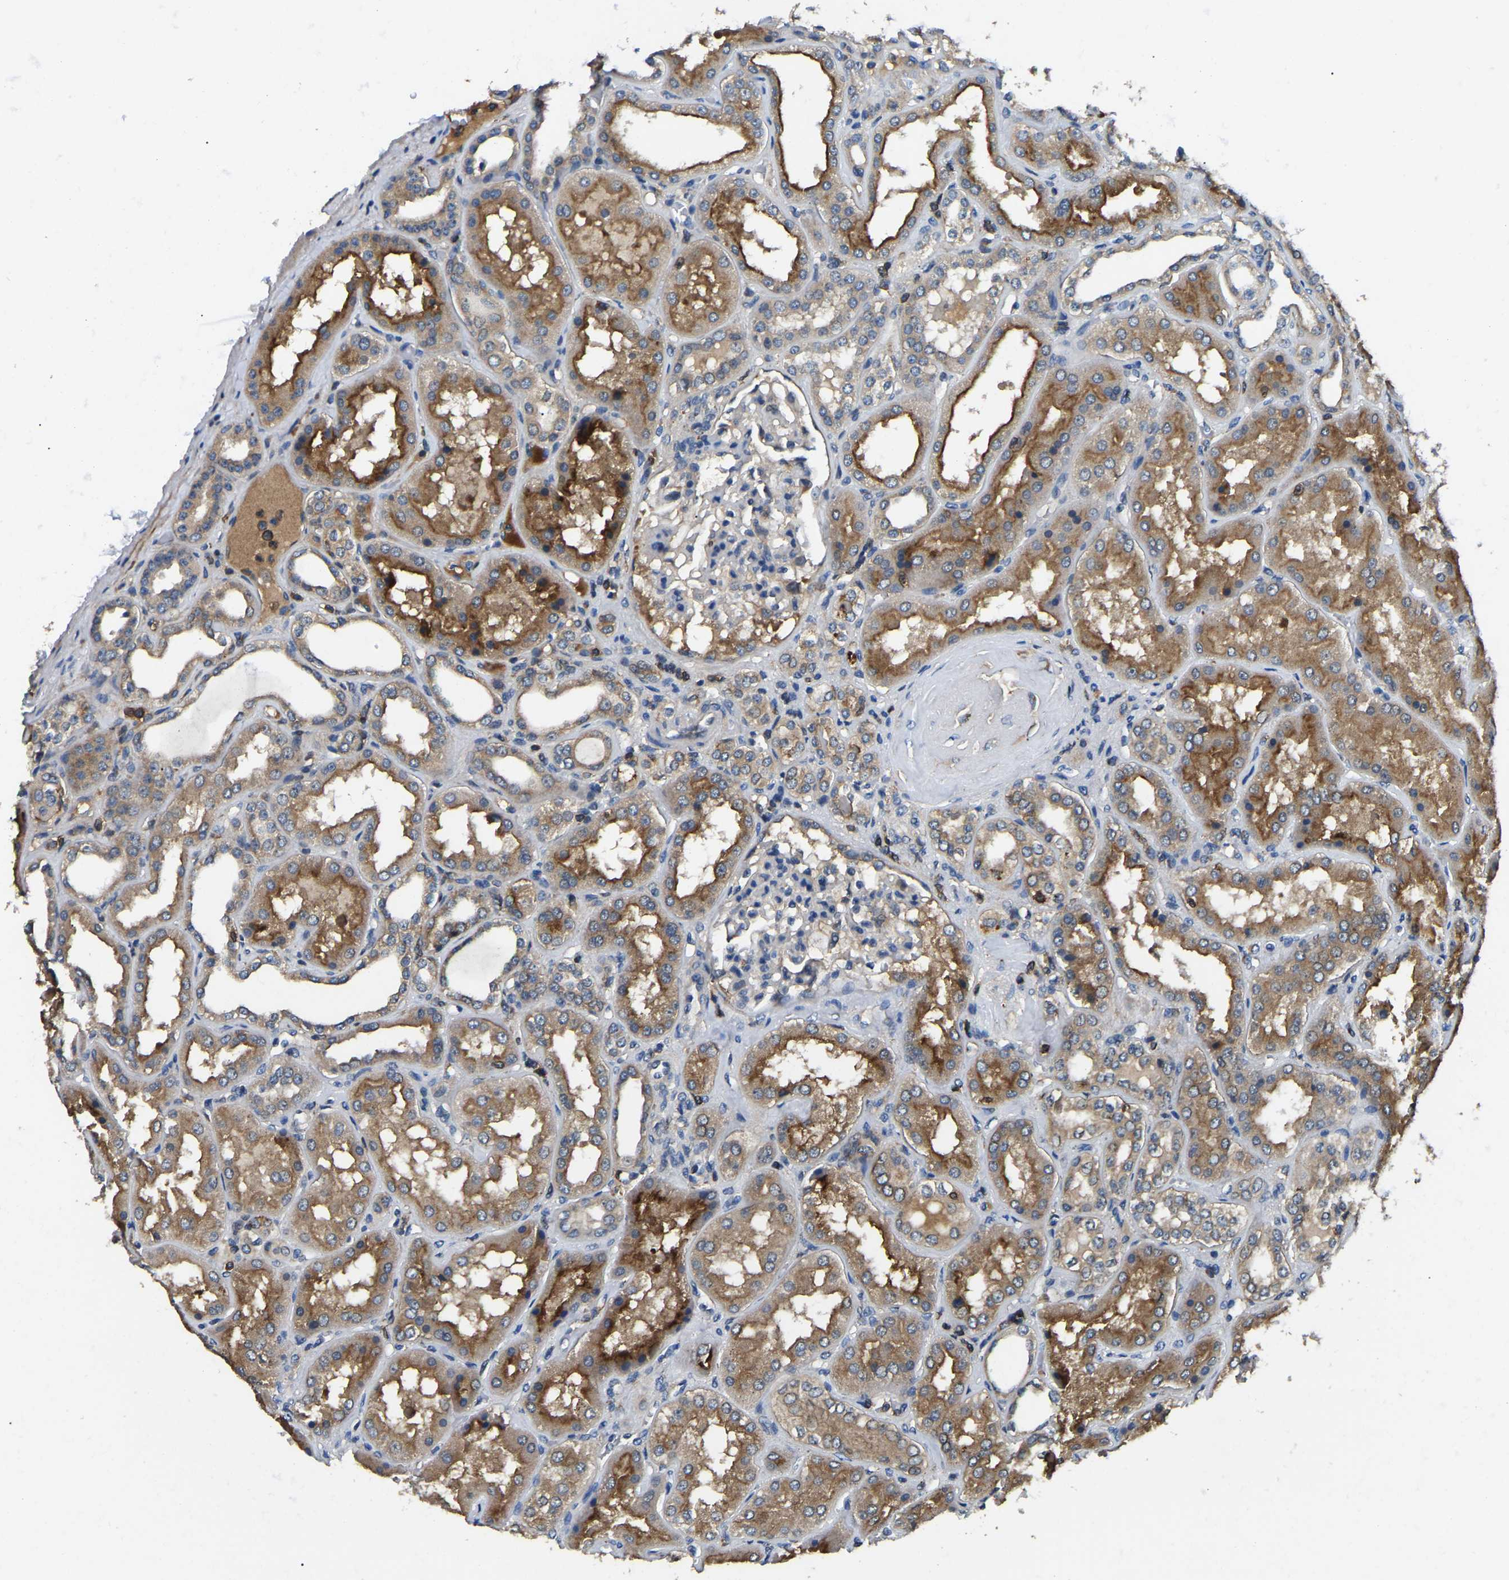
{"staining": {"intensity": "weak", "quantity": "25%-75%", "location": "cytoplasmic/membranous"}, "tissue": "kidney", "cell_type": "Cells in glomeruli", "image_type": "normal", "snomed": [{"axis": "morphology", "description": "Normal tissue, NOS"}, {"axis": "topography", "description": "Kidney"}], "caption": "IHC photomicrograph of unremarkable kidney: human kidney stained using immunohistochemistry (IHC) displays low levels of weak protein expression localized specifically in the cytoplasmic/membranous of cells in glomeruli, appearing as a cytoplasmic/membranous brown color.", "gene": "SMPD2", "patient": {"sex": "female", "age": 56}}